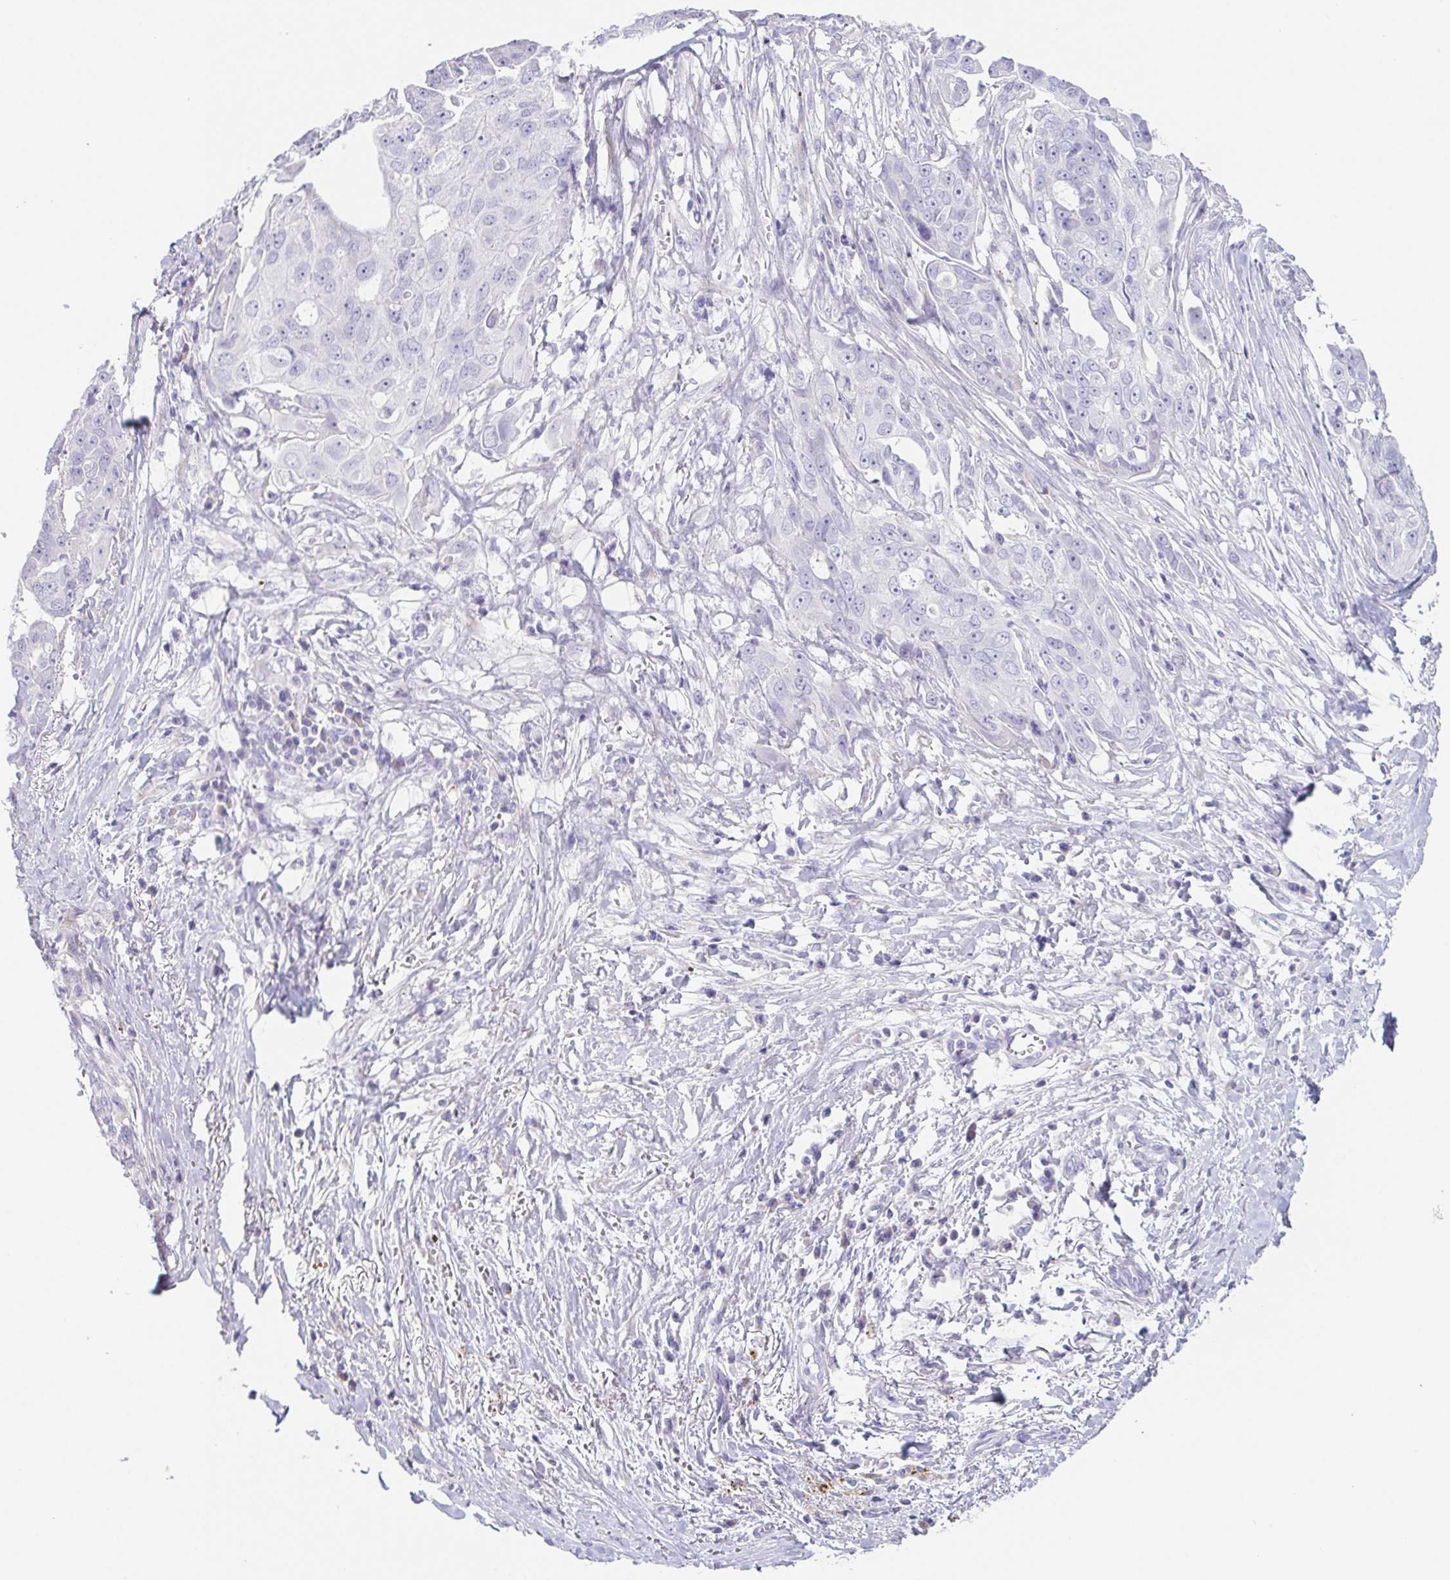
{"staining": {"intensity": "negative", "quantity": "none", "location": "none"}, "tissue": "ovarian cancer", "cell_type": "Tumor cells", "image_type": "cancer", "snomed": [{"axis": "morphology", "description": "Carcinoma, endometroid"}, {"axis": "topography", "description": "Ovary"}], "caption": "Ovarian cancer (endometroid carcinoma) was stained to show a protein in brown. There is no significant staining in tumor cells.", "gene": "HDGFL1", "patient": {"sex": "female", "age": 70}}